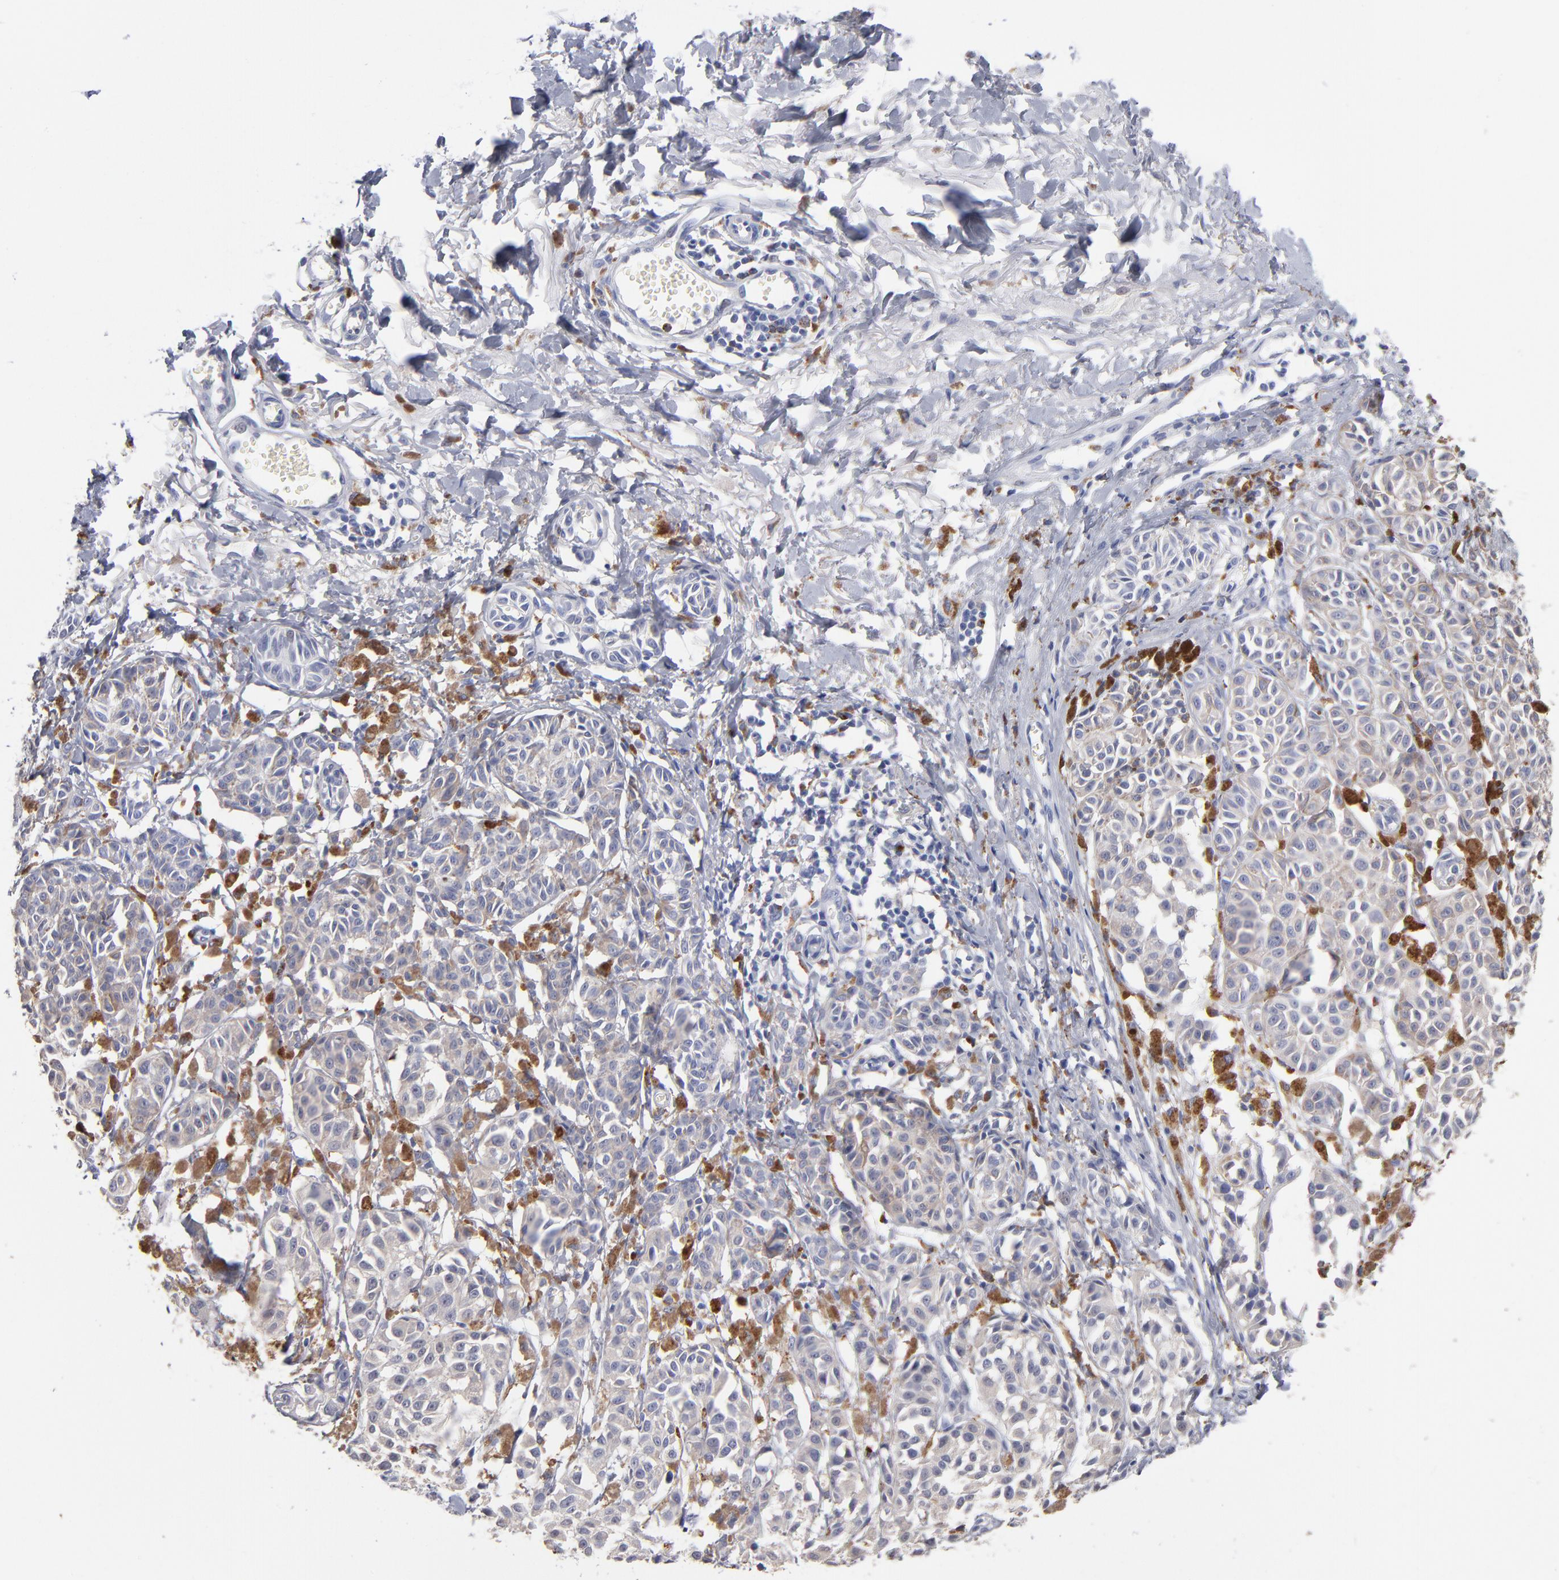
{"staining": {"intensity": "negative", "quantity": "none", "location": "none"}, "tissue": "melanoma", "cell_type": "Tumor cells", "image_type": "cancer", "snomed": [{"axis": "morphology", "description": "Malignant melanoma, NOS"}, {"axis": "topography", "description": "Skin"}], "caption": "This image is of malignant melanoma stained with immunohistochemistry to label a protein in brown with the nuclei are counter-stained blue. There is no staining in tumor cells.", "gene": "CD180", "patient": {"sex": "male", "age": 76}}